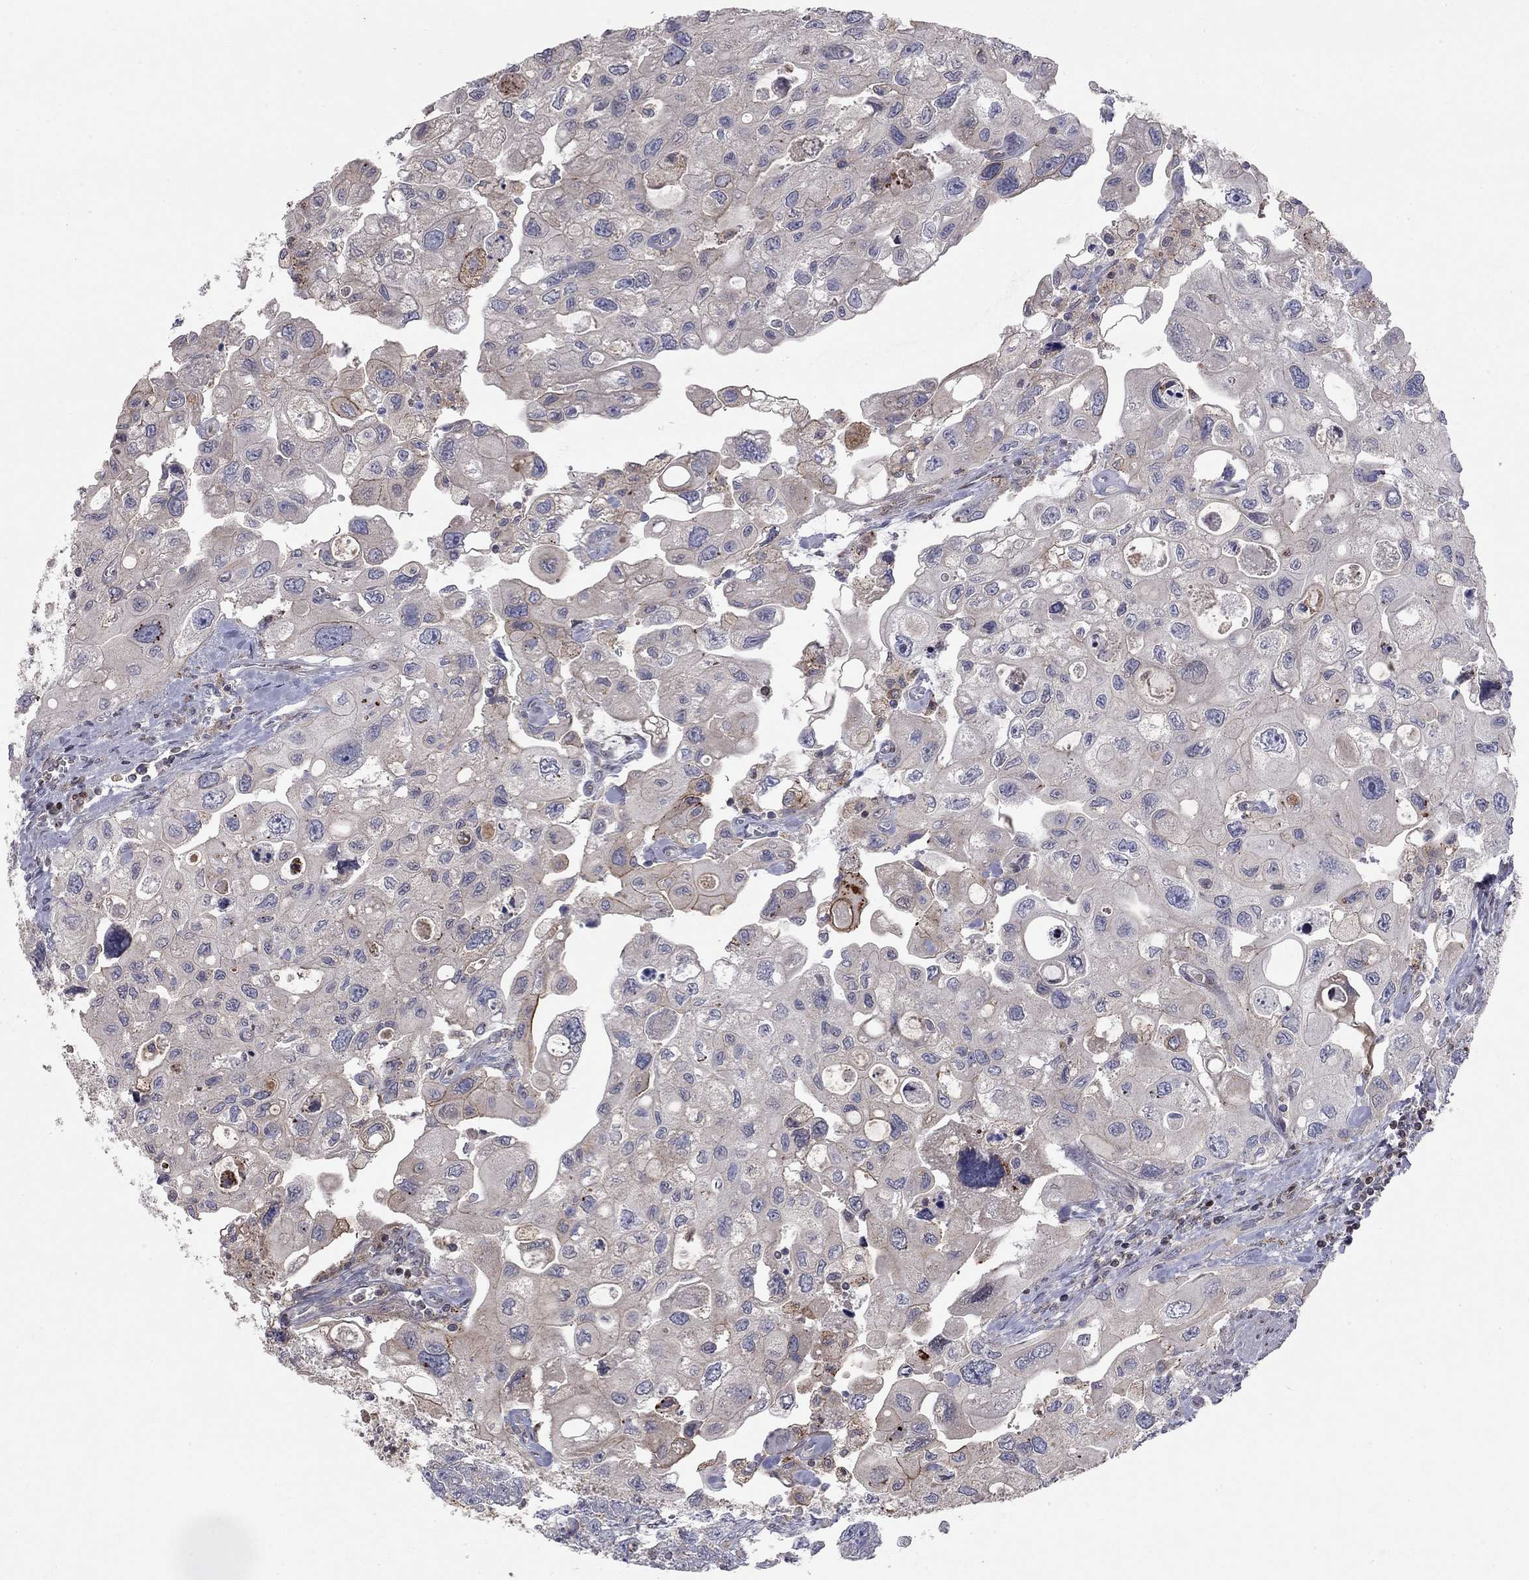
{"staining": {"intensity": "moderate", "quantity": "<25%", "location": "cytoplasmic/membranous"}, "tissue": "urothelial cancer", "cell_type": "Tumor cells", "image_type": "cancer", "snomed": [{"axis": "morphology", "description": "Urothelial carcinoma, High grade"}, {"axis": "topography", "description": "Urinary bladder"}], "caption": "DAB (3,3'-diaminobenzidine) immunohistochemical staining of high-grade urothelial carcinoma exhibits moderate cytoplasmic/membranous protein staining in about <25% of tumor cells.", "gene": "ERN2", "patient": {"sex": "male", "age": 59}}